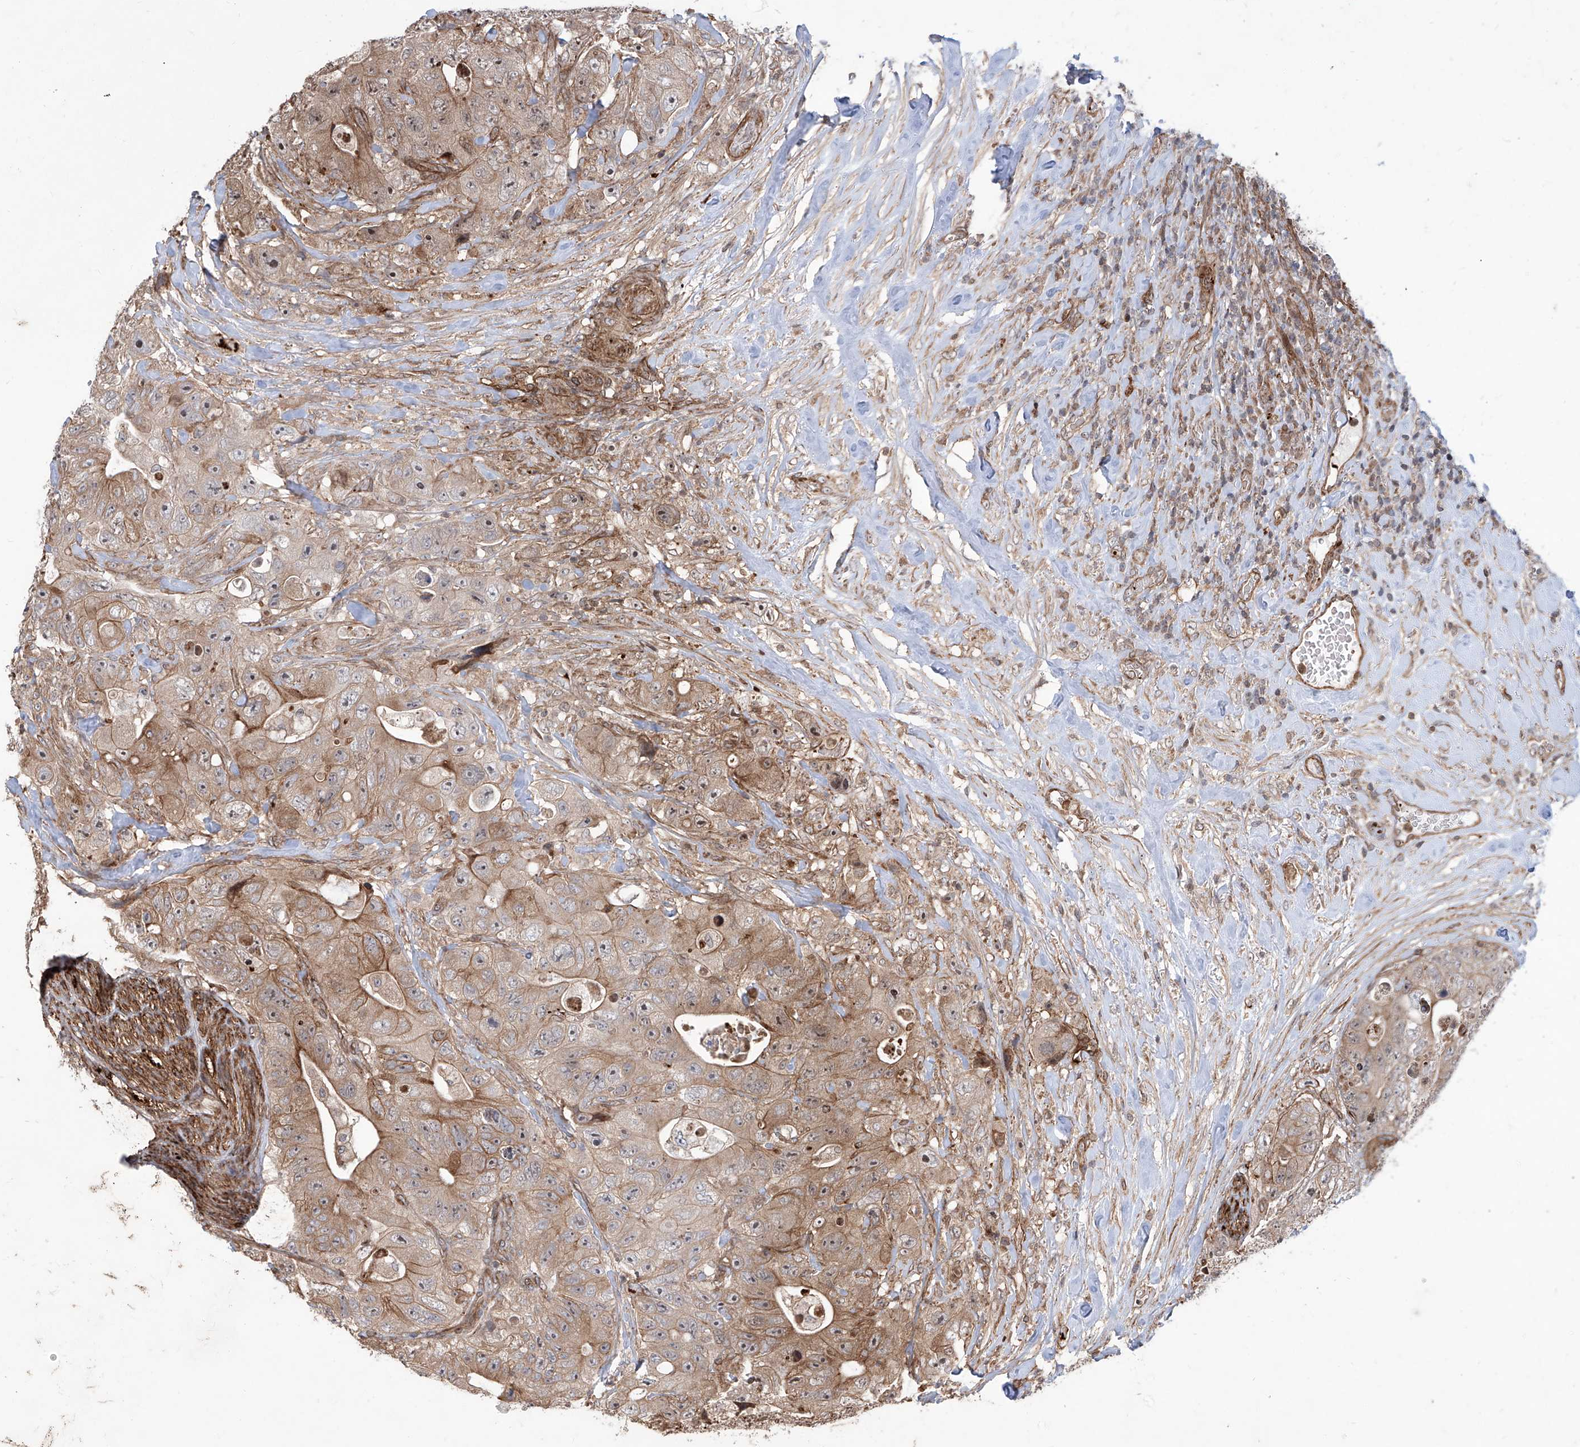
{"staining": {"intensity": "moderate", "quantity": ">75%", "location": "cytoplasmic/membranous"}, "tissue": "colorectal cancer", "cell_type": "Tumor cells", "image_type": "cancer", "snomed": [{"axis": "morphology", "description": "Adenocarcinoma, NOS"}, {"axis": "topography", "description": "Colon"}], "caption": "DAB (3,3'-diaminobenzidine) immunohistochemical staining of colorectal adenocarcinoma demonstrates moderate cytoplasmic/membranous protein positivity in about >75% of tumor cells.", "gene": "APAF1", "patient": {"sex": "female", "age": 46}}